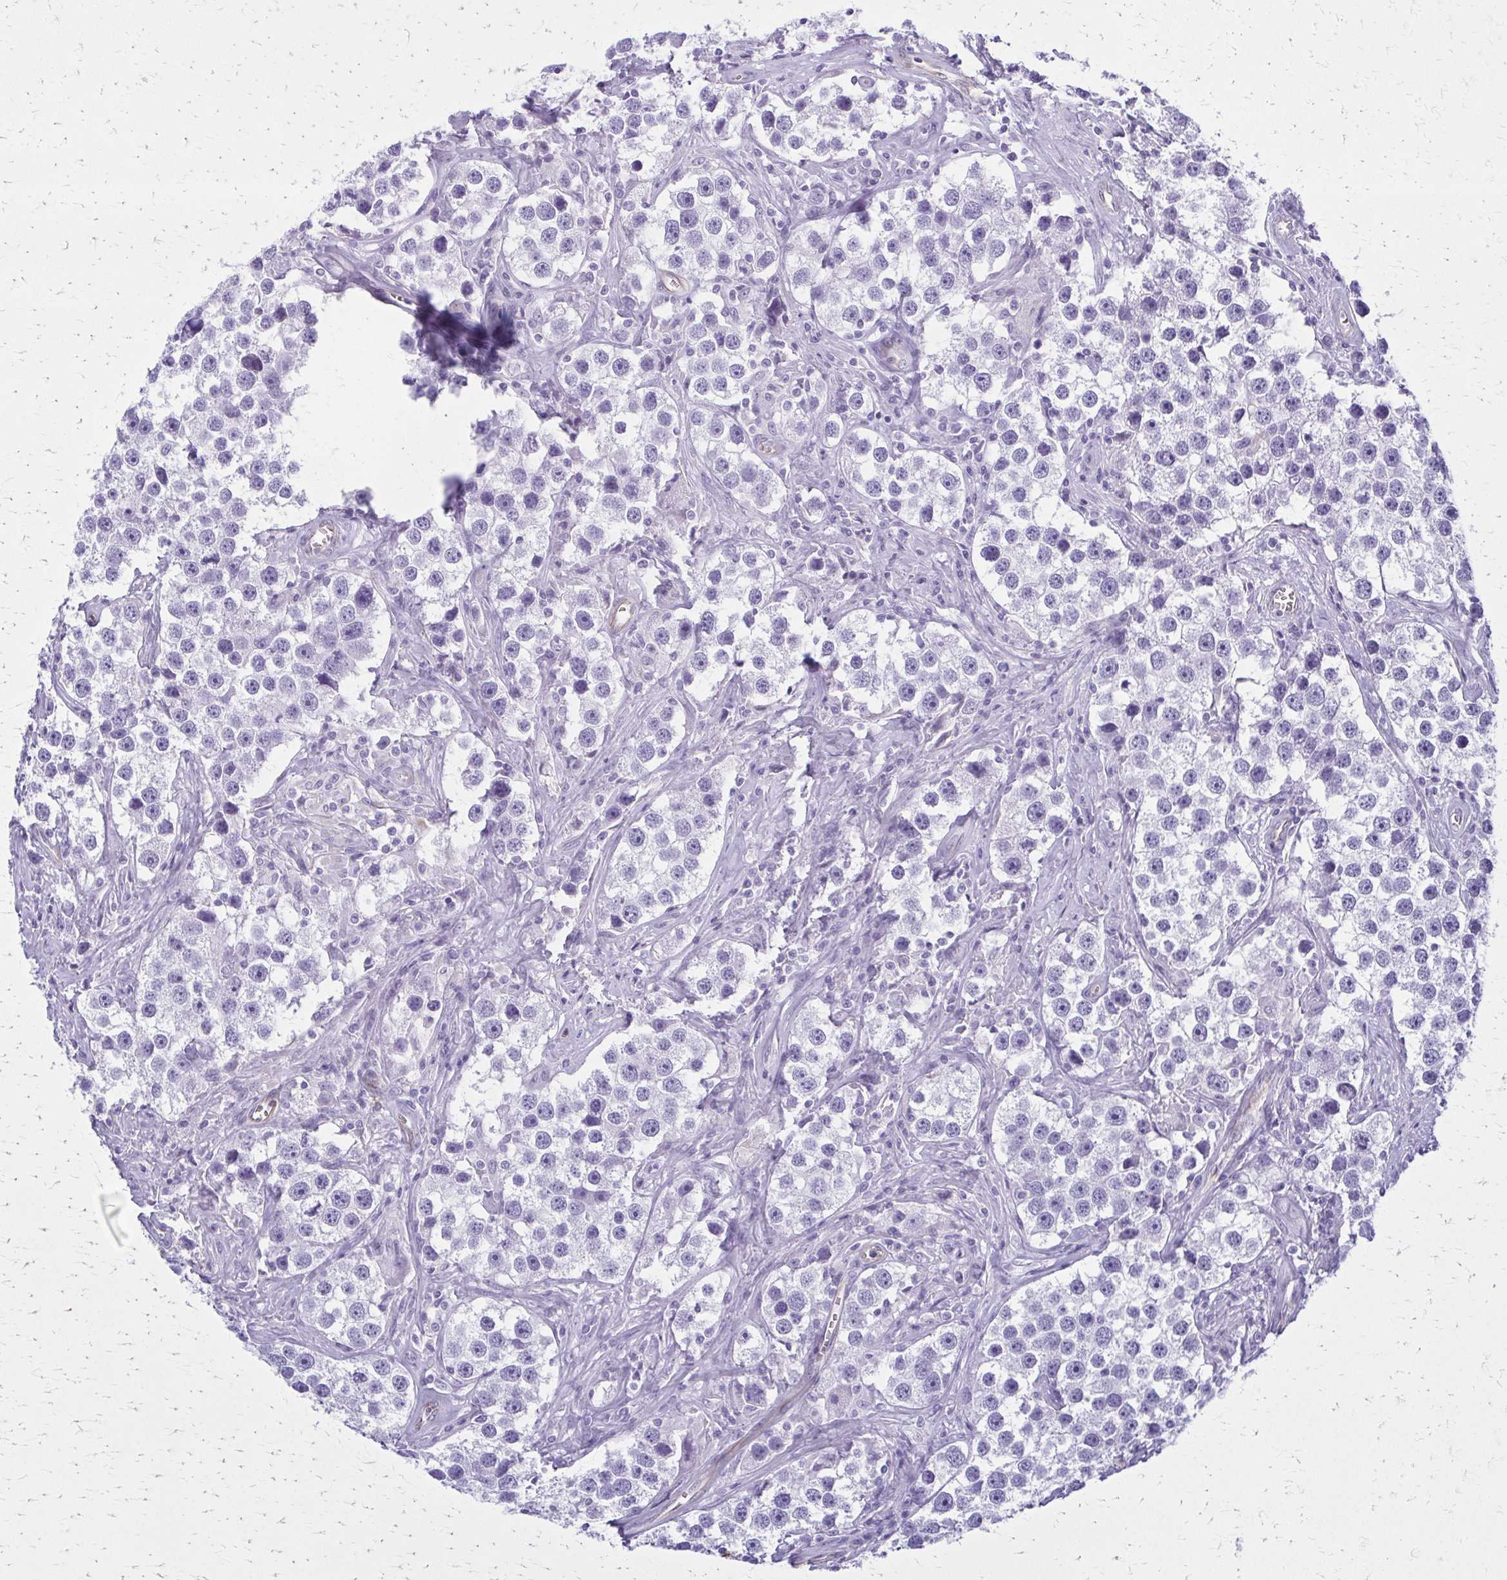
{"staining": {"intensity": "negative", "quantity": "none", "location": "none"}, "tissue": "testis cancer", "cell_type": "Tumor cells", "image_type": "cancer", "snomed": [{"axis": "morphology", "description": "Seminoma, NOS"}, {"axis": "topography", "description": "Testis"}], "caption": "The histopathology image exhibits no staining of tumor cells in testis cancer. The staining was performed using DAB (3,3'-diaminobenzidine) to visualize the protein expression in brown, while the nuclei were stained in blue with hematoxylin (Magnification: 20x).", "gene": "GFAP", "patient": {"sex": "male", "age": 49}}